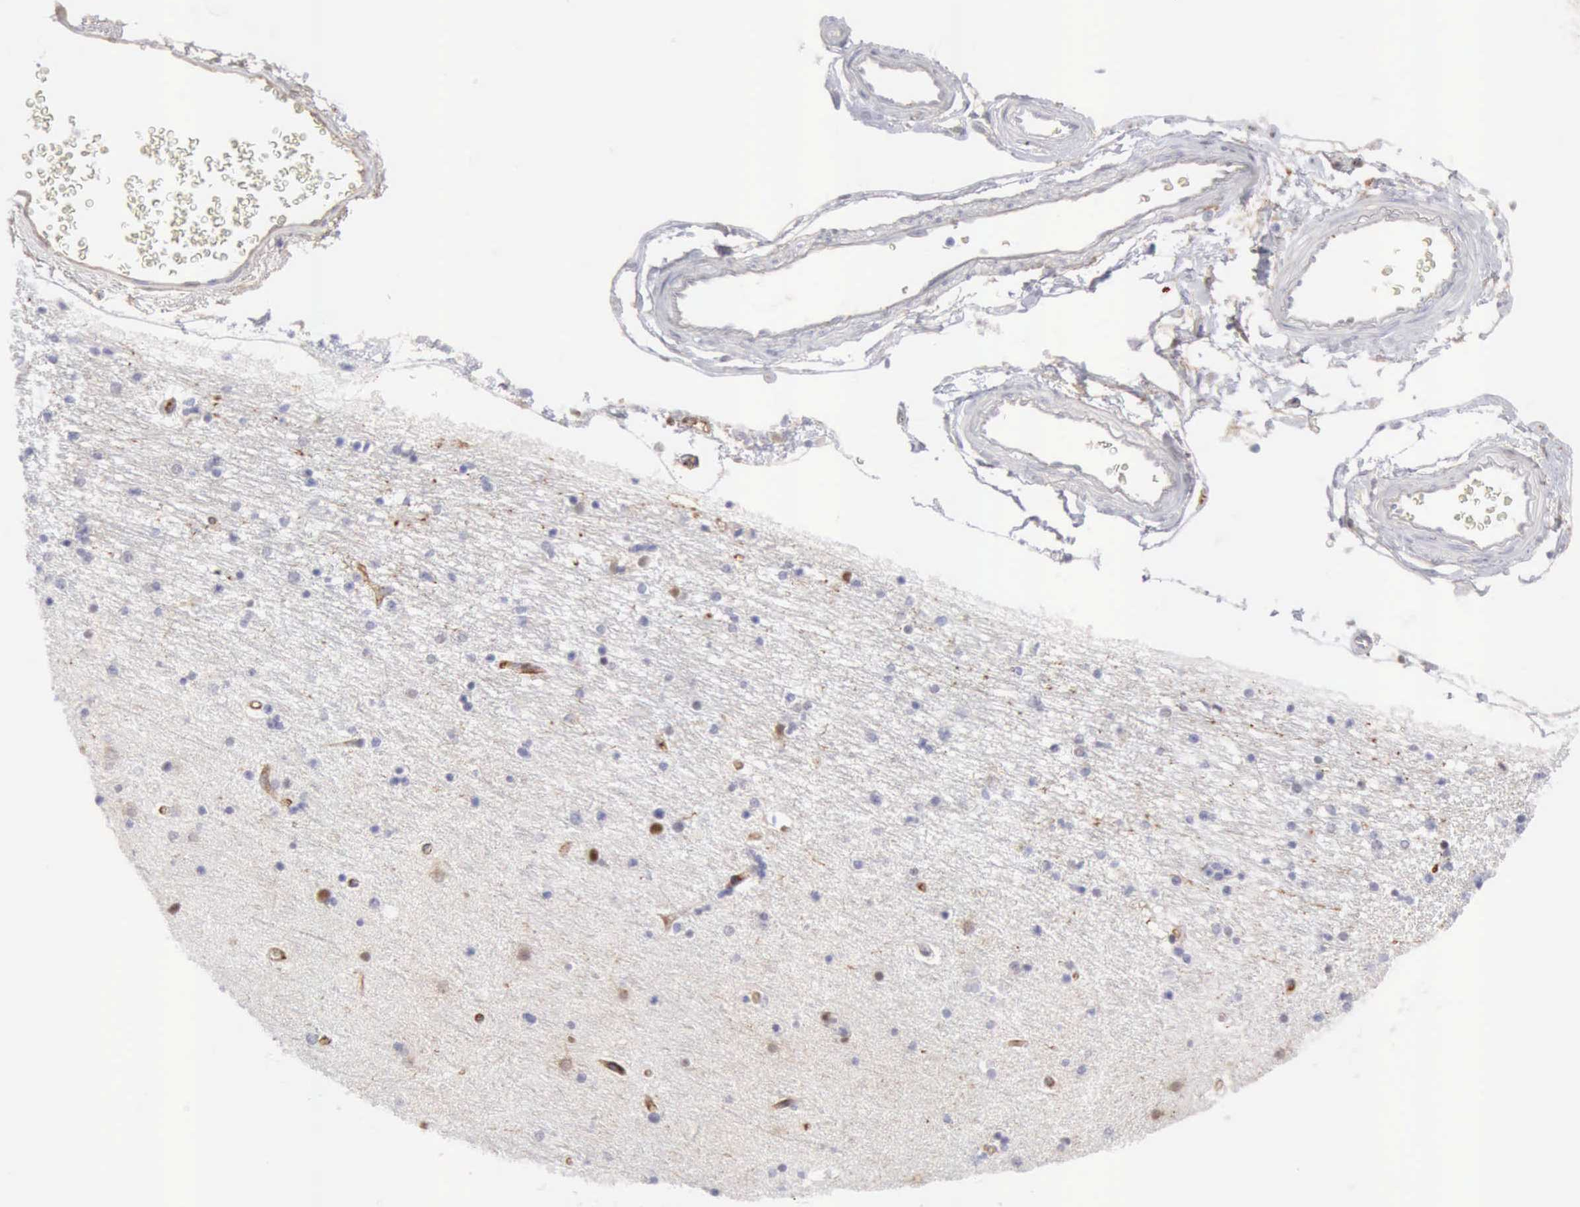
{"staining": {"intensity": "moderate", "quantity": "<25%", "location": "nuclear"}, "tissue": "hippocampus", "cell_type": "Glial cells", "image_type": "normal", "snomed": [{"axis": "morphology", "description": "Normal tissue, NOS"}, {"axis": "topography", "description": "Hippocampus"}], "caption": "This photomicrograph exhibits IHC staining of unremarkable human hippocampus, with low moderate nuclear staining in about <25% of glial cells.", "gene": "TFRC", "patient": {"sex": "female", "age": 54}}